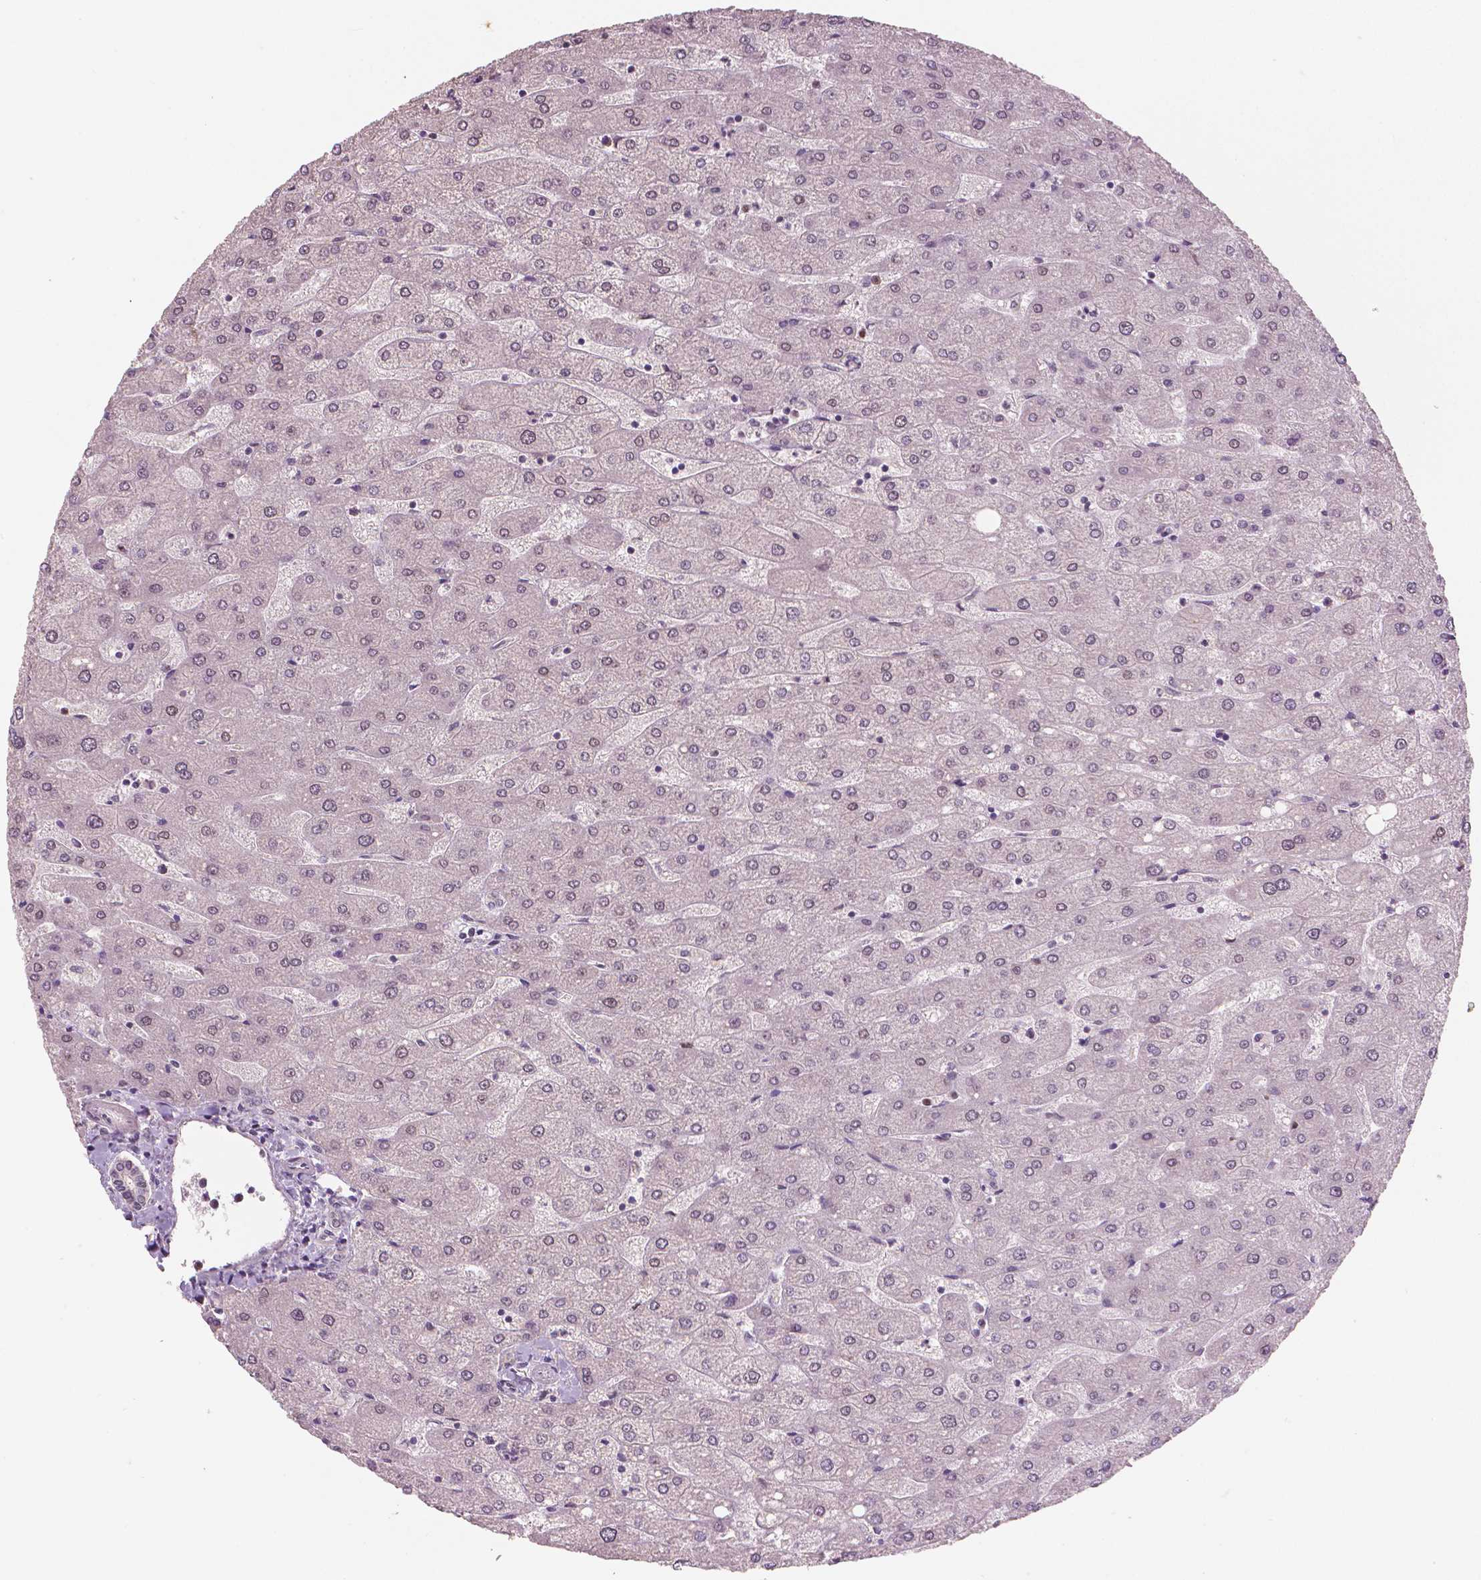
{"staining": {"intensity": "negative", "quantity": "none", "location": "none"}, "tissue": "liver", "cell_type": "Cholangiocytes", "image_type": "normal", "snomed": [{"axis": "morphology", "description": "Normal tissue, NOS"}, {"axis": "topography", "description": "Liver"}], "caption": "A histopathology image of human liver is negative for staining in cholangiocytes. The staining was performed using DAB to visualize the protein expression in brown, while the nuclei were stained in blue with hematoxylin (Magnification: 20x).", "gene": "NSD2", "patient": {"sex": "male", "age": 67}}